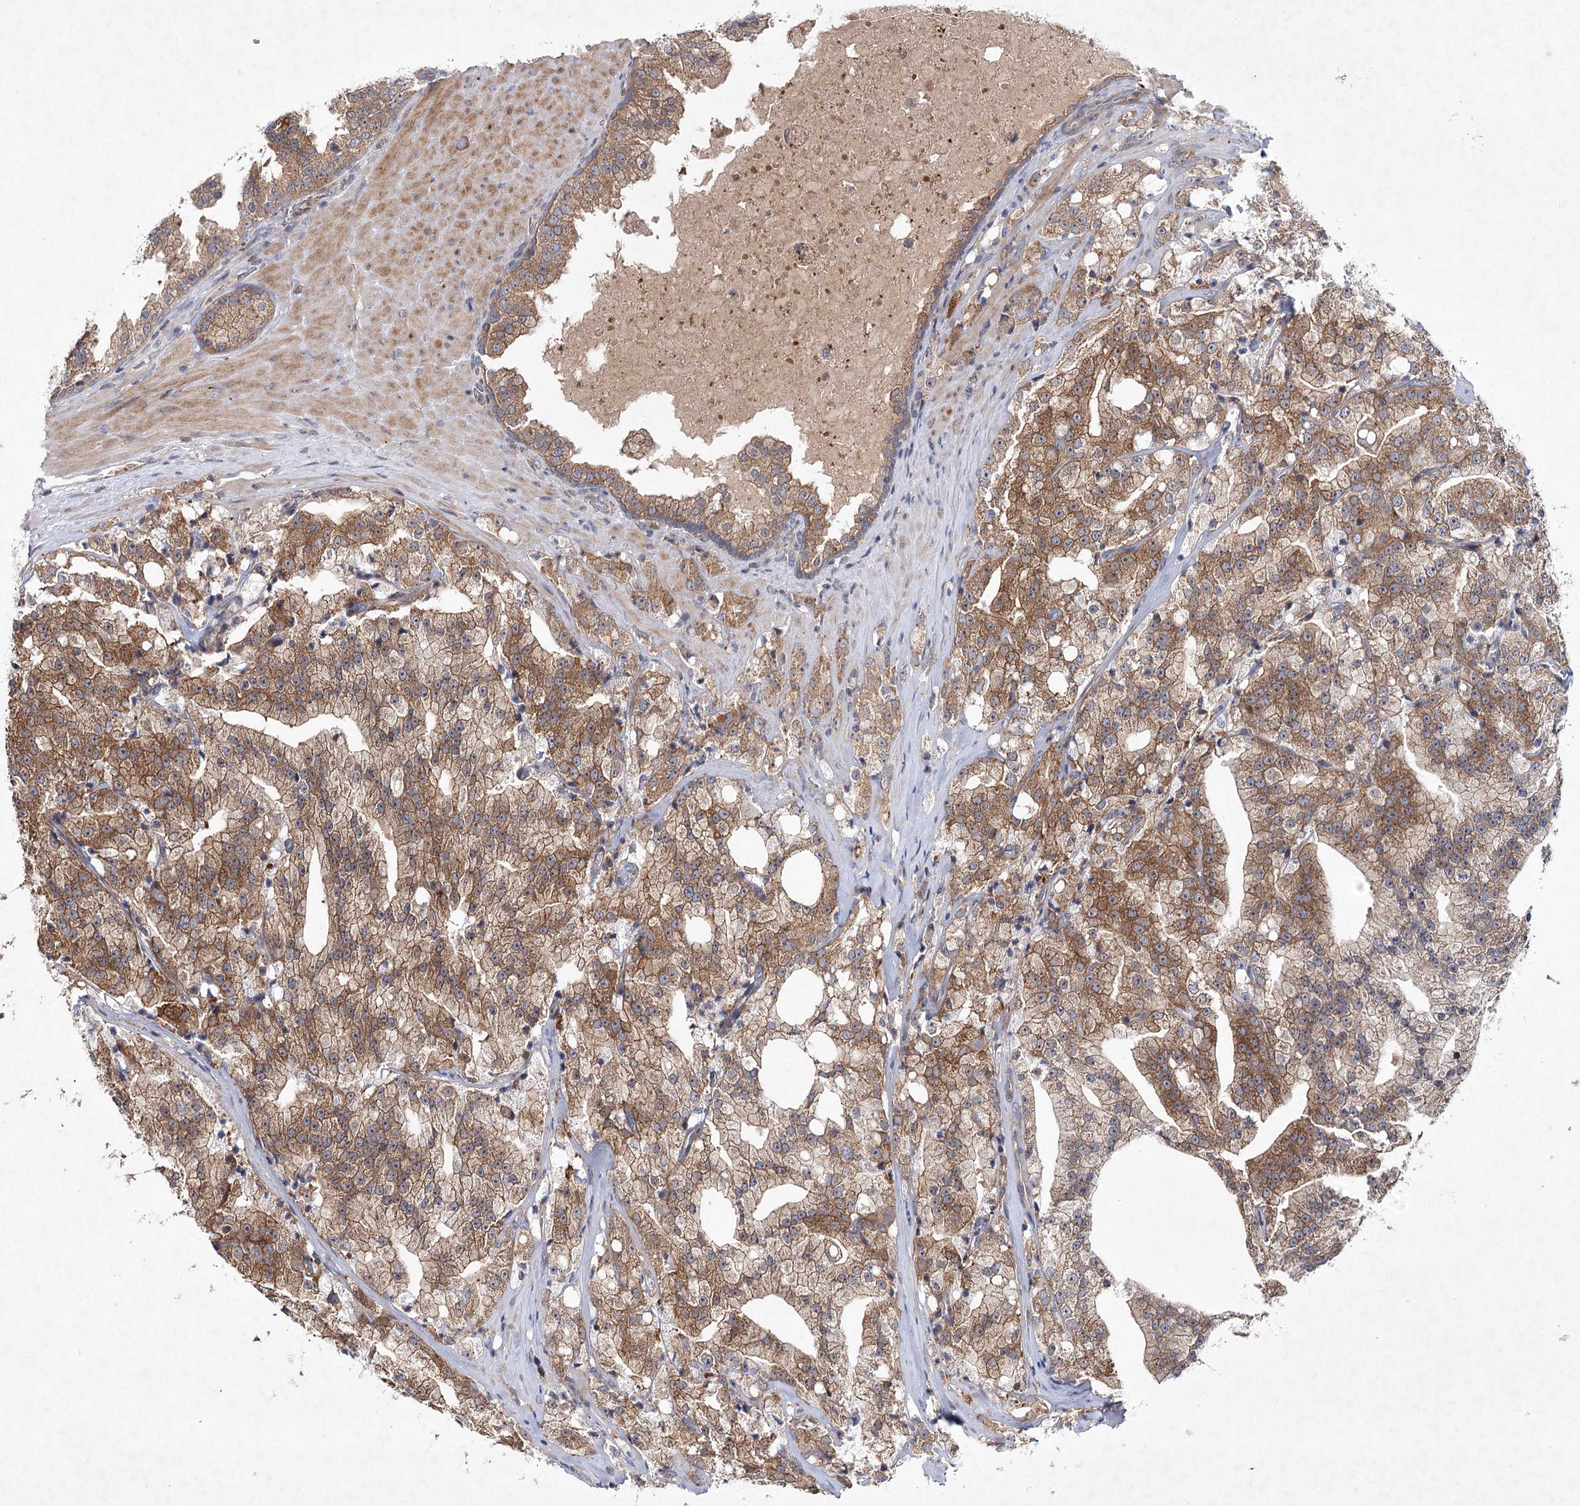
{"staining": {"intensity": "moderate", "quantity": ">75%", "location": "cytoplasmic/membranous"}, "tissue": "prostate cancer", "cell_type": "Tumor cells", "image_type": "cancer", "snomed": [{"axis": "morphology", "description": "Adenocarcinoma, High grade"}, {"axis": "topography", "description": "Prostate"}], "caption": "Prostate cancer stained for a protein (brown) demonstrates moderate cytoplasmic/membranous positive expression in about >75% of tumor cells.", "gene": "MAP3K13", "patient": {"sex": "male", "age": 64}}